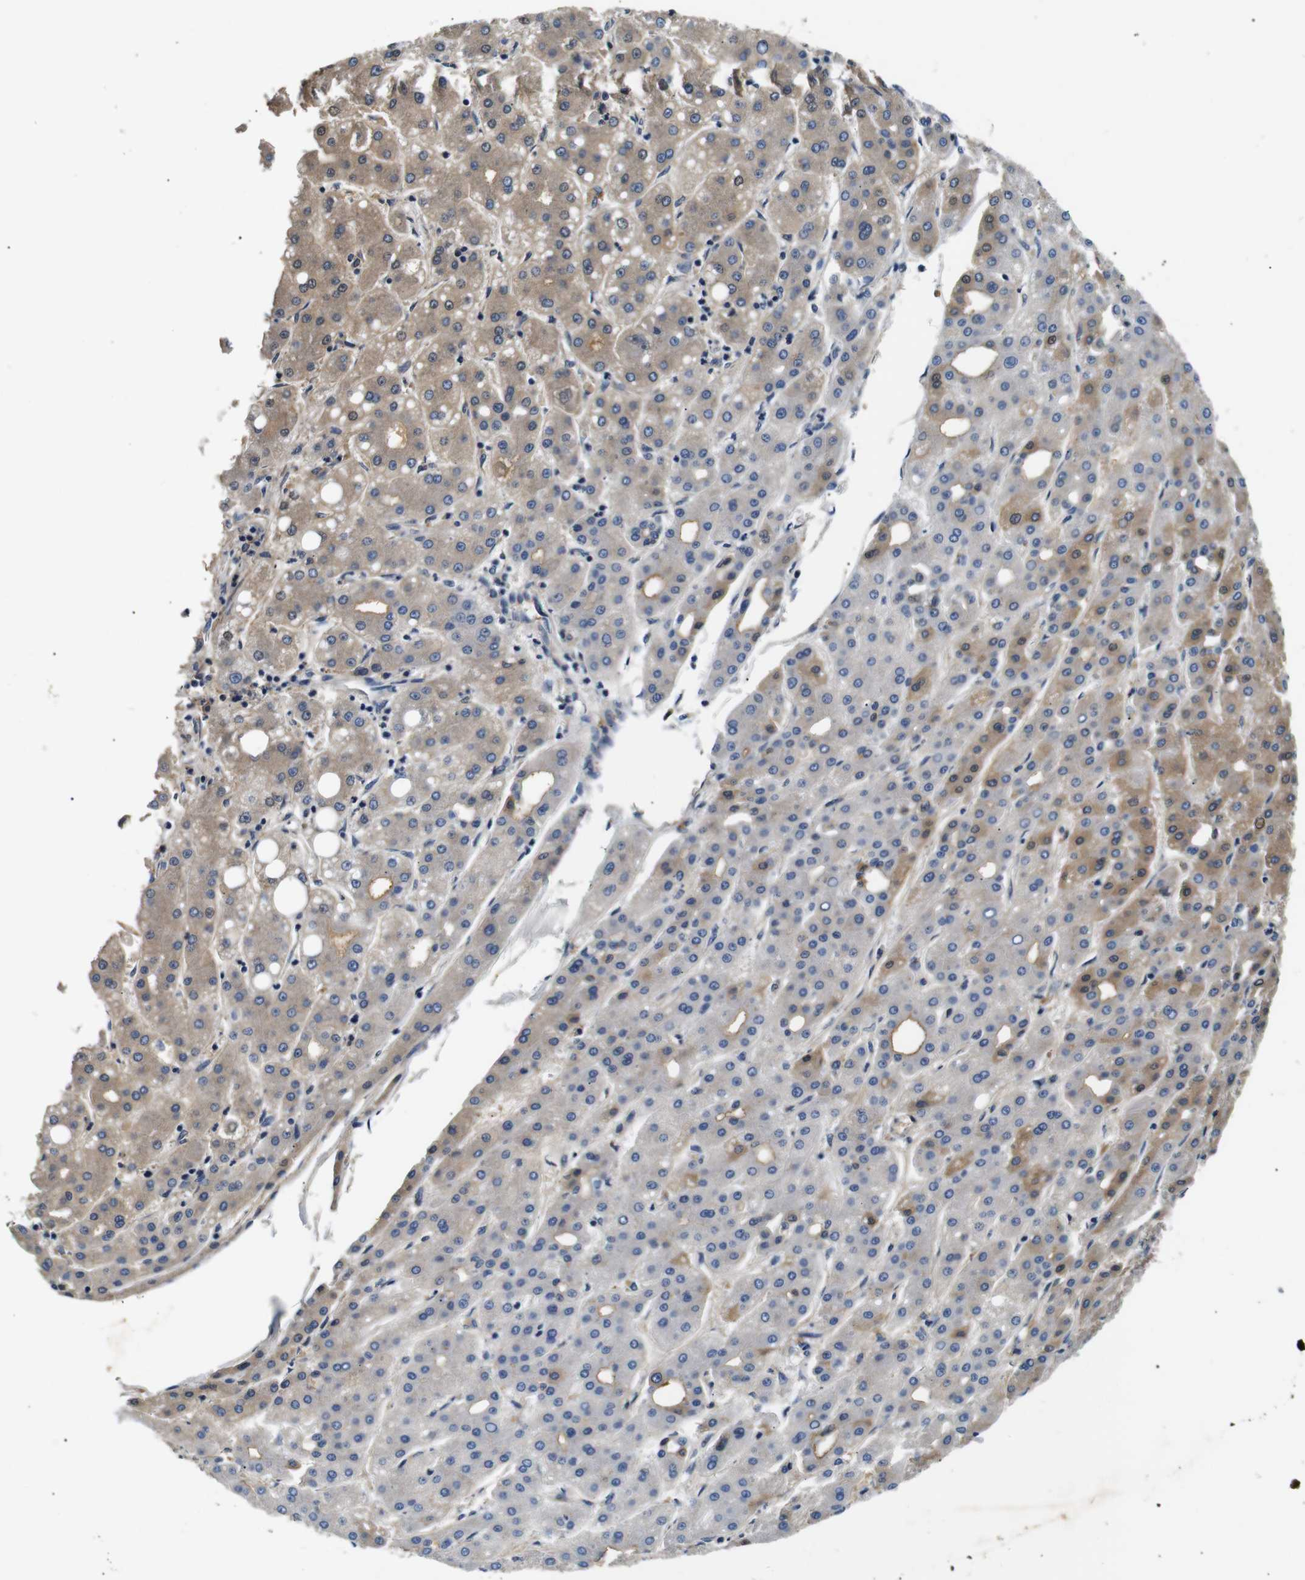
{"staining": {"intensity": "moderate", "quantity": "25%-75%", "location": "cytoplasmic/membranous"}, "tissue": "liver cancer", "cell_type": "Tumor cells", "image_type": "cancer", "snomed": [{"axis": "morphology", "description": "Carcinoma, Hepatocellular, NOS"}, {"axis": "topography", "description": "Liver"}], "caption": "About 25%-75% of tumor cells in human liver cancer reveal moderate cytoplasmic/membranous protein staining as visualized by brown immunohistochemical staining.", "gene": "LHCGR", "patient": {"sex": "male", "age": 65}}